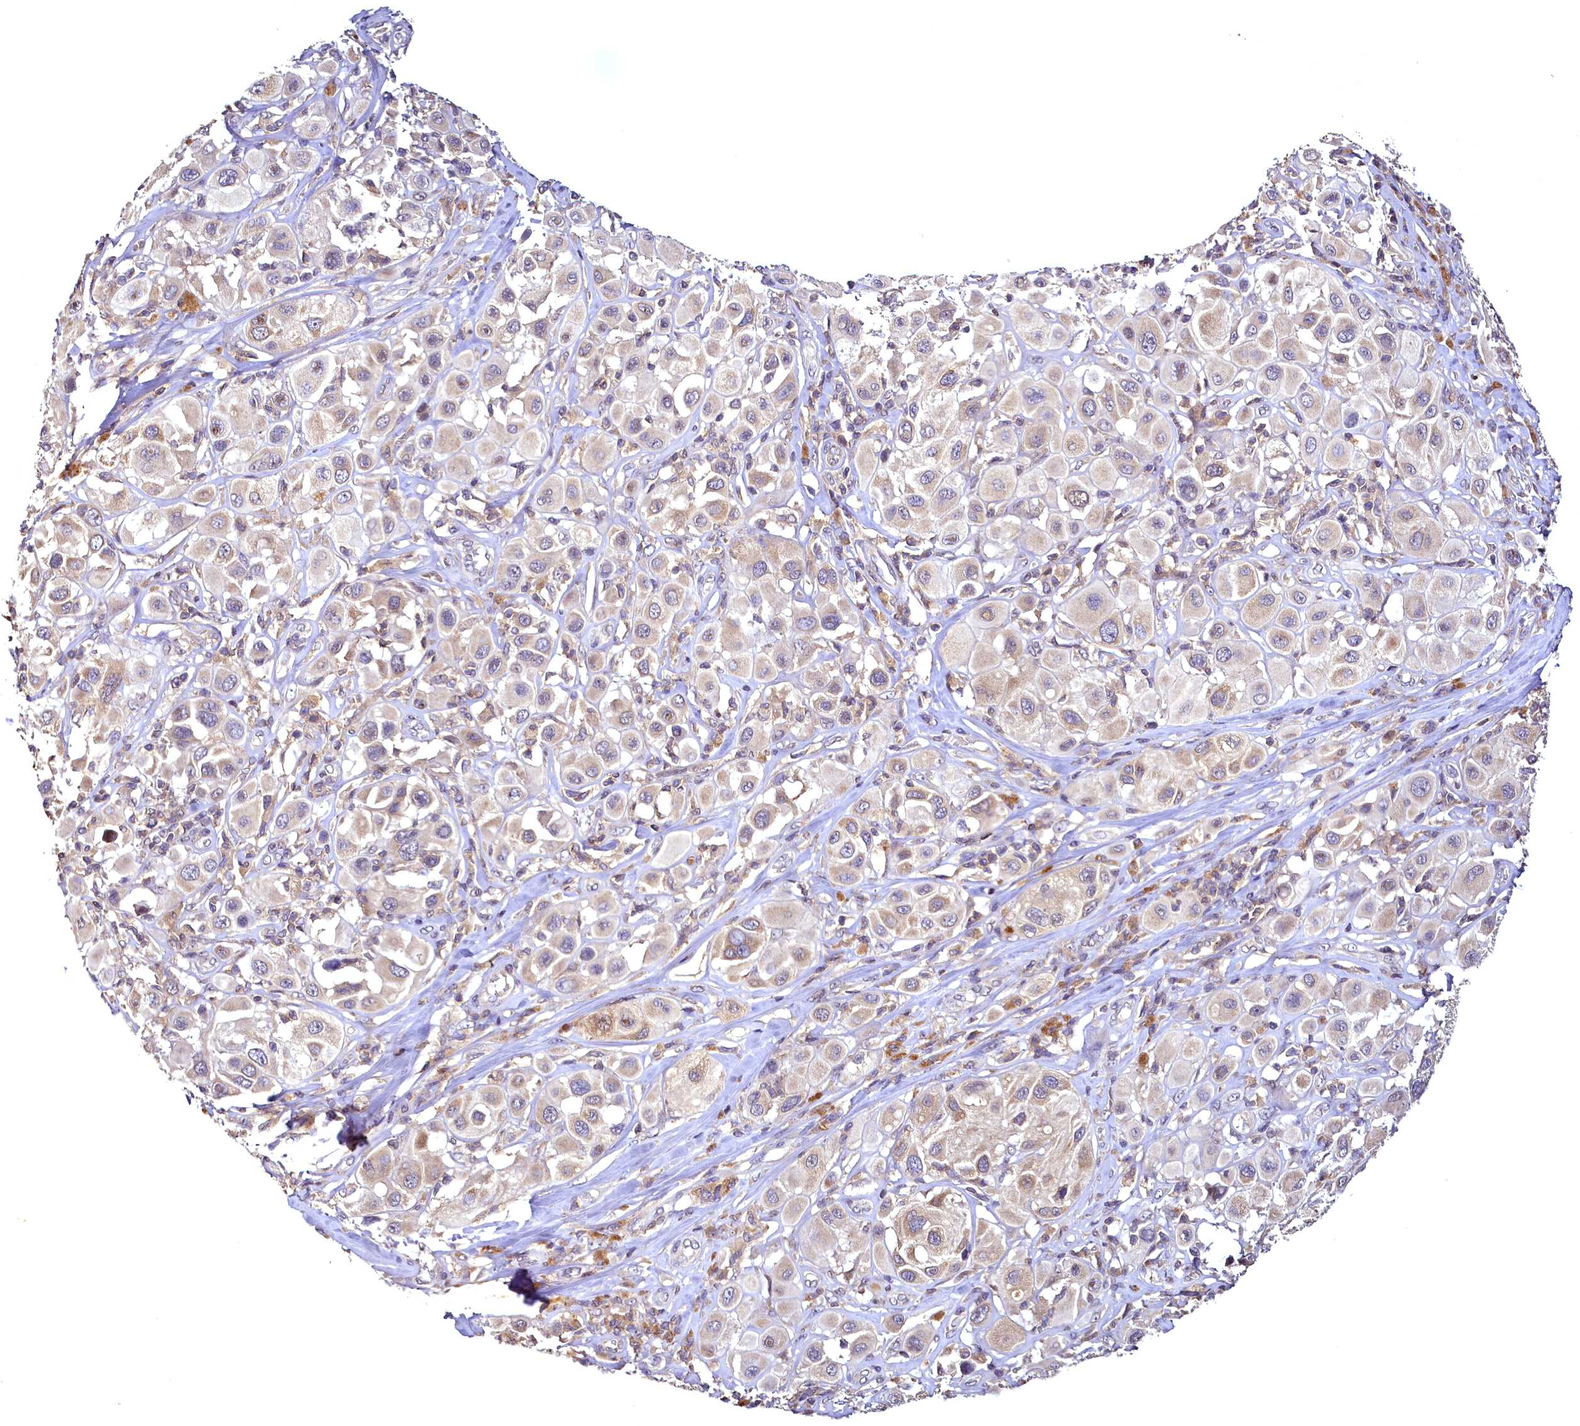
{"staining": {"intensity": "negative", "quantity": "none", "location": "none"}, "tissue": "melanoma", "cell_type": "Tumor cells", "image_type": "cancer", "snomed": [{"axis": "morphology", "description": "Malignant melanoma, Metastatic site"}, {"axis": "topography", "description": "Skin"}], "caption": "DAB (3,3'-diaminobenzidine) immunohistochemical staining of human melanoma exhibits no significant positivity in tumor cells.", "gene": "TMEM39A", "patient": {"sex": "male", "age": 41}}